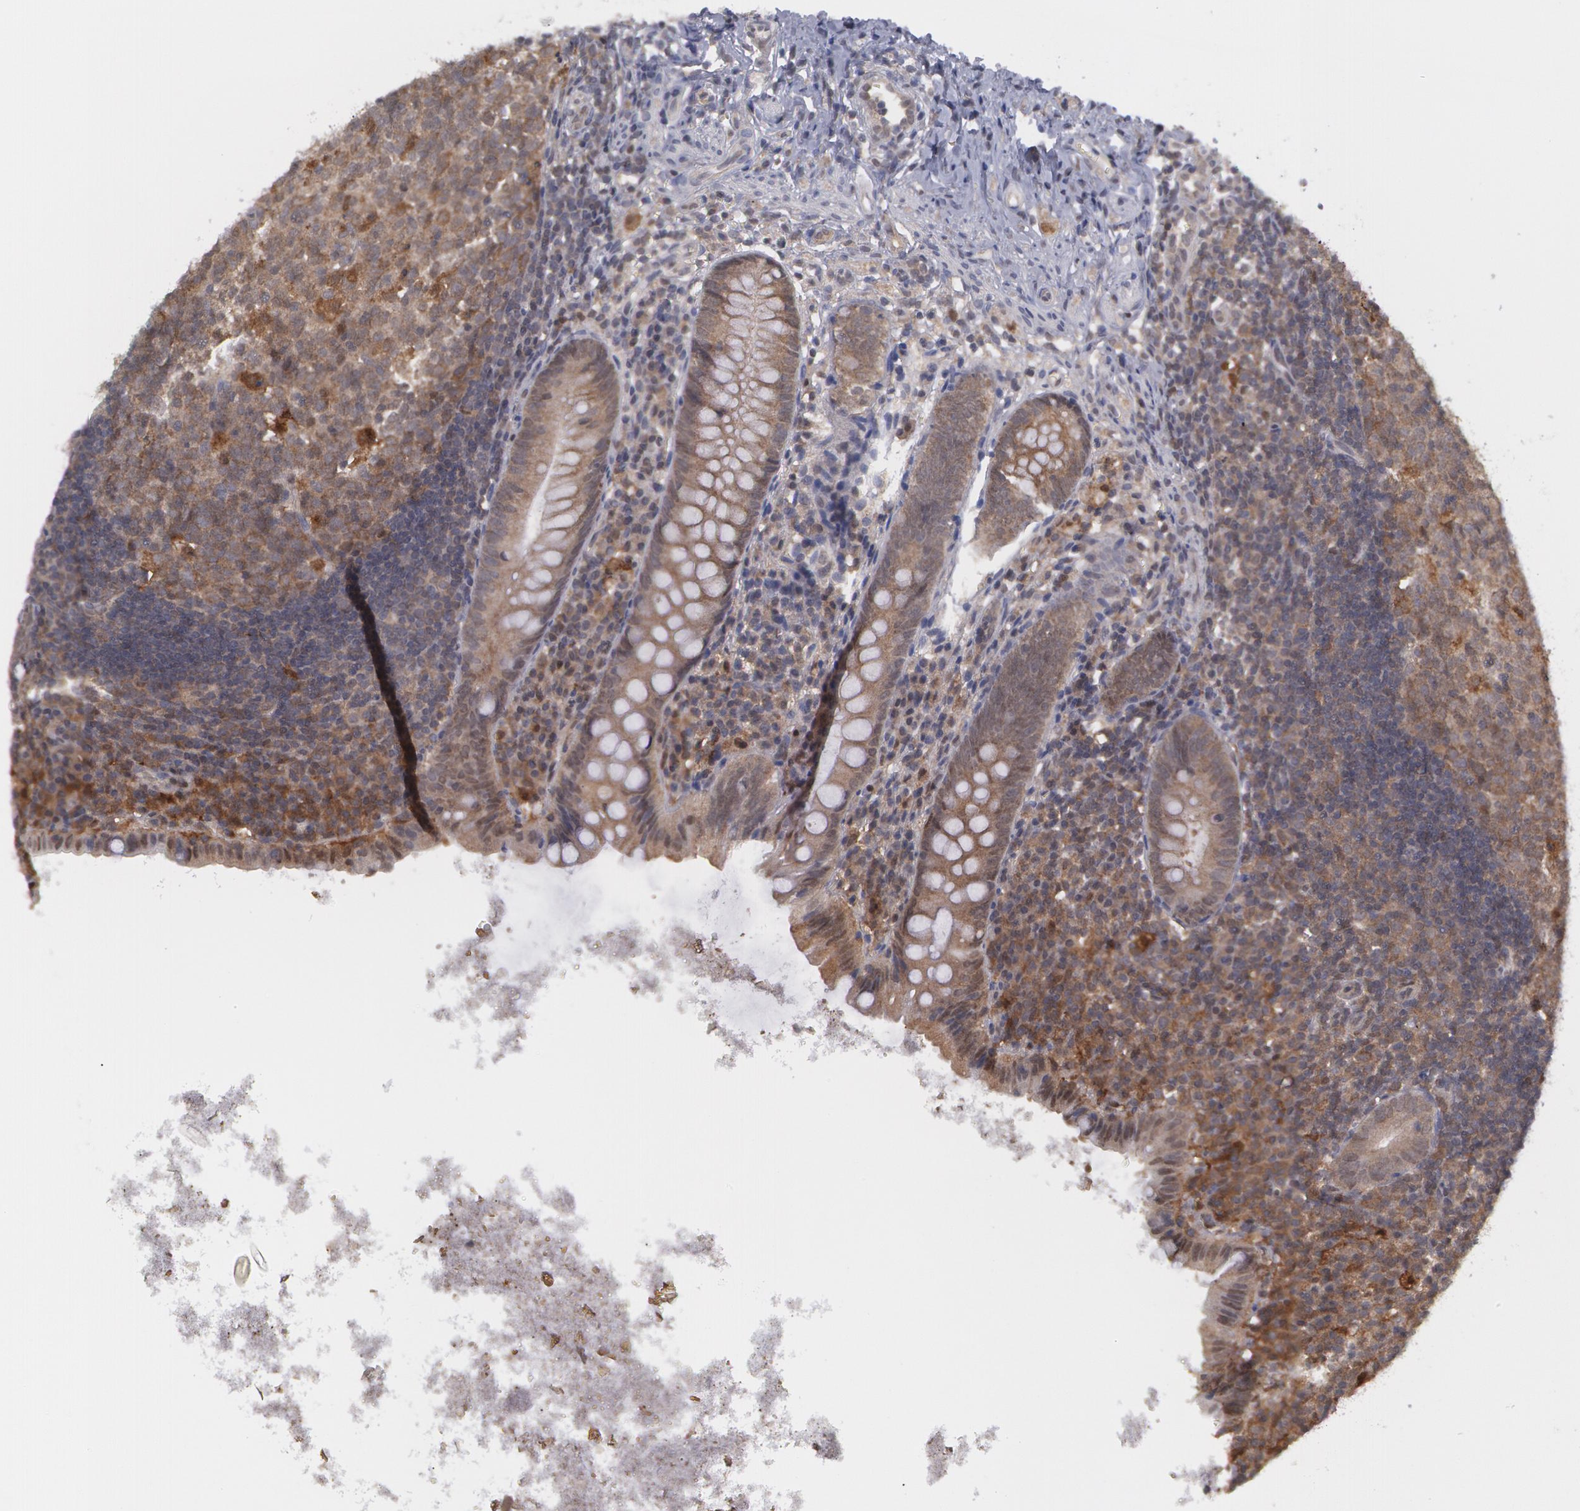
{"staining": {"intensity": "moderate", "quantity": "25%-75%", "location": "cytoplasmic/membranous"}, "tissue": "appendix", "cell_type": "Glandular cells", "image_type": "normal", "snomed": [{"axis": "morphology", "description": "Normal tissue, NOS"}, {"axis": "topography", "description": "Appendix"}], "caption": "Immunohistochemistry (IHC) (DAB (3,3'-diaminobenzidine)) staining of normal human appendix displays moderate cytoplasmic/membranous protein expression in approximately 25%-75% of glandular cells. The staining was performed using DAB (3,3'-diaminobenzidine) to visualize the protein expression in brown, while the nuclei were stained in blue with hematoxylin (Magnification: 20x).", "gene": "TXNRD1", "patient": {"sex": "female", "age": 9}}